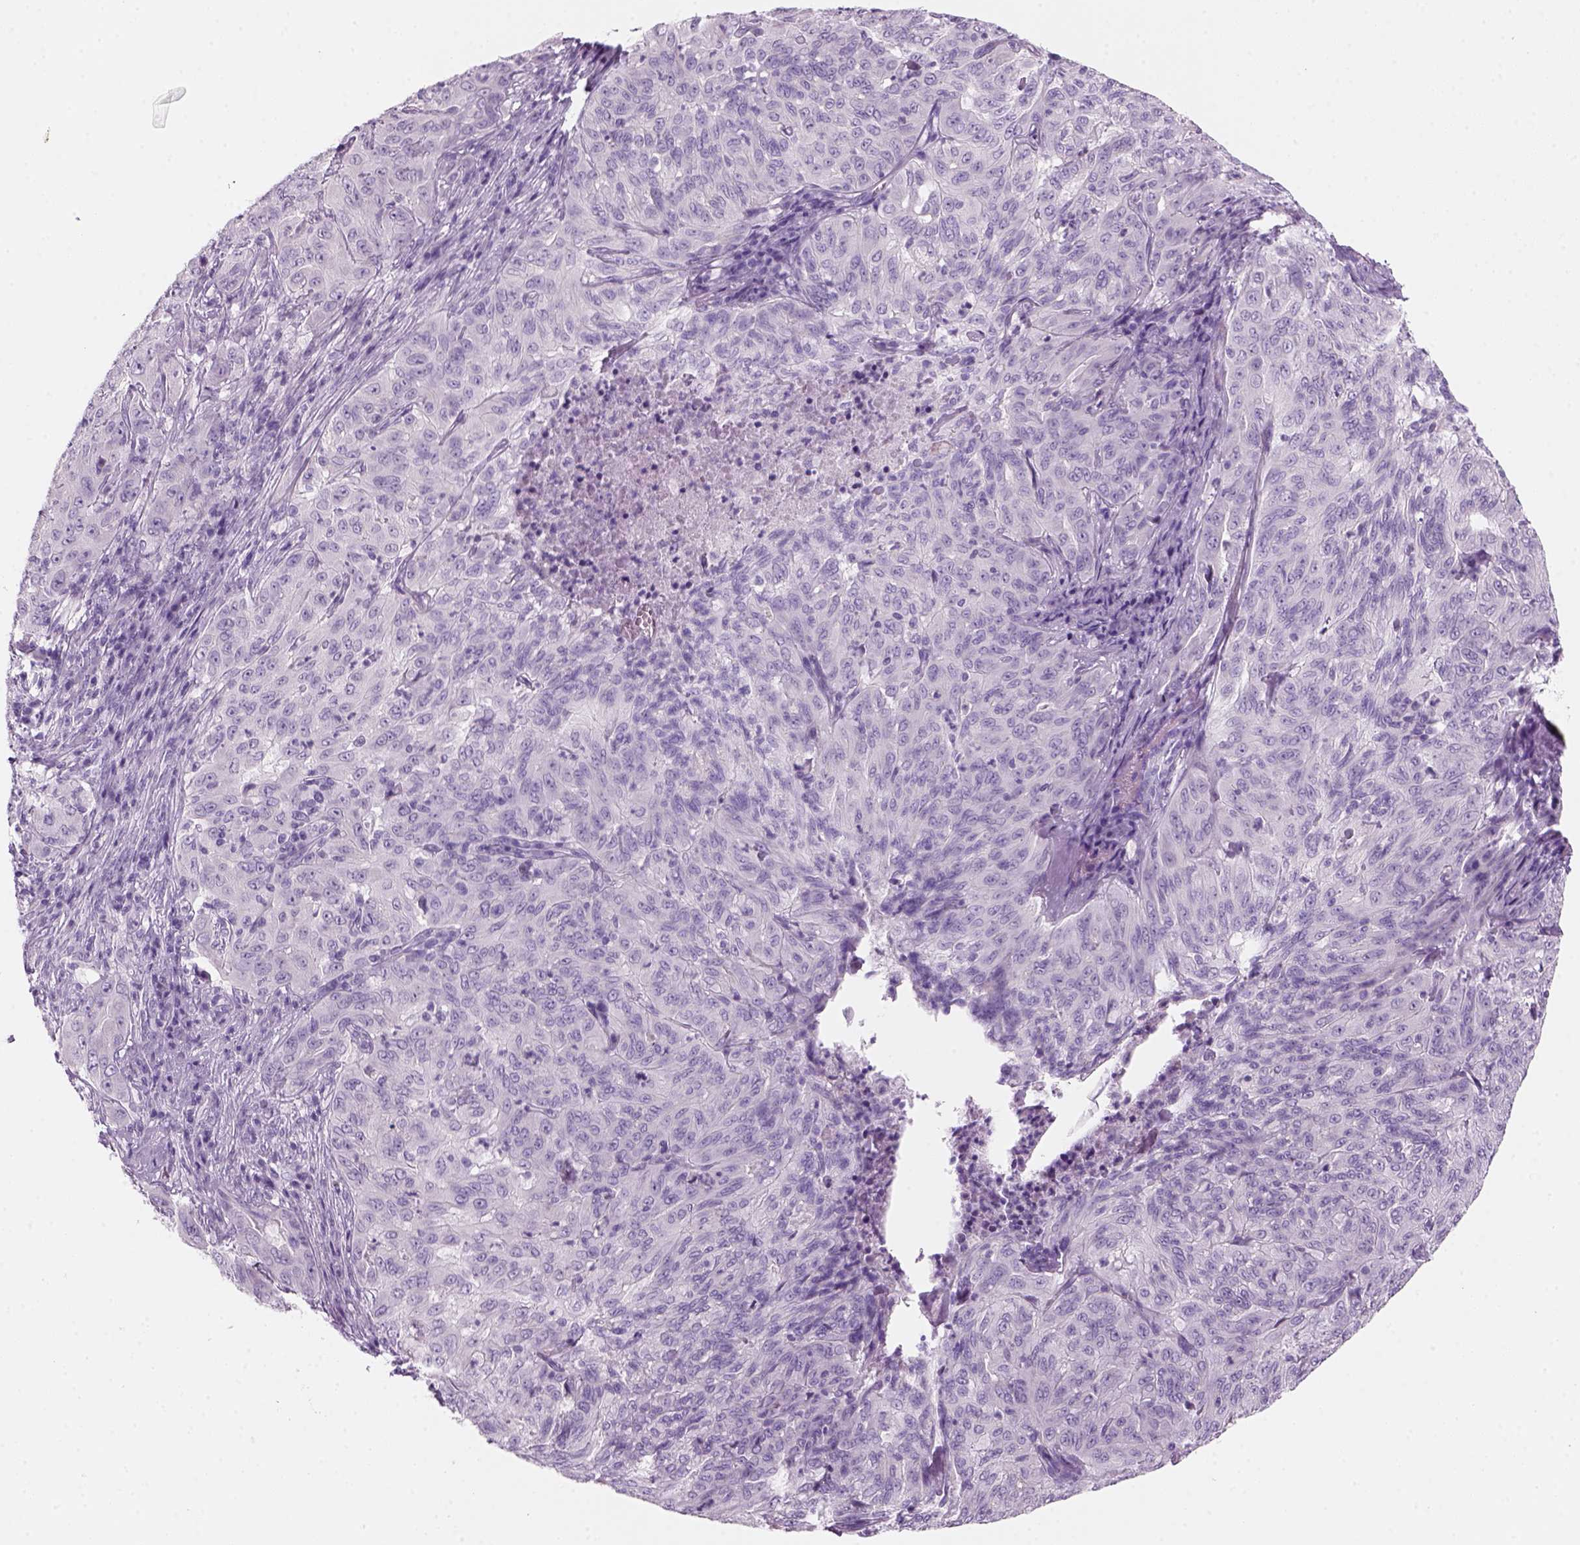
{"staining": {"intensity": "negative", "quantity": "none", "location": "none"}, "tissue": "pancreatic cancer", "cell_type": "Tumor cells", "image_type": "cancer", "snomed": [{"axis": "morphology", "description": "Adenocarcinoma, NOS"}, {"axis": "topography", "description": "Pancreas"}], "caption": "Immunohistochemical staining of human pancreatic cancer exhibits no significant expression in tumor cells.", "gene": "KRTAP11-1", "patient": {"sex": "male", "age": 63}}